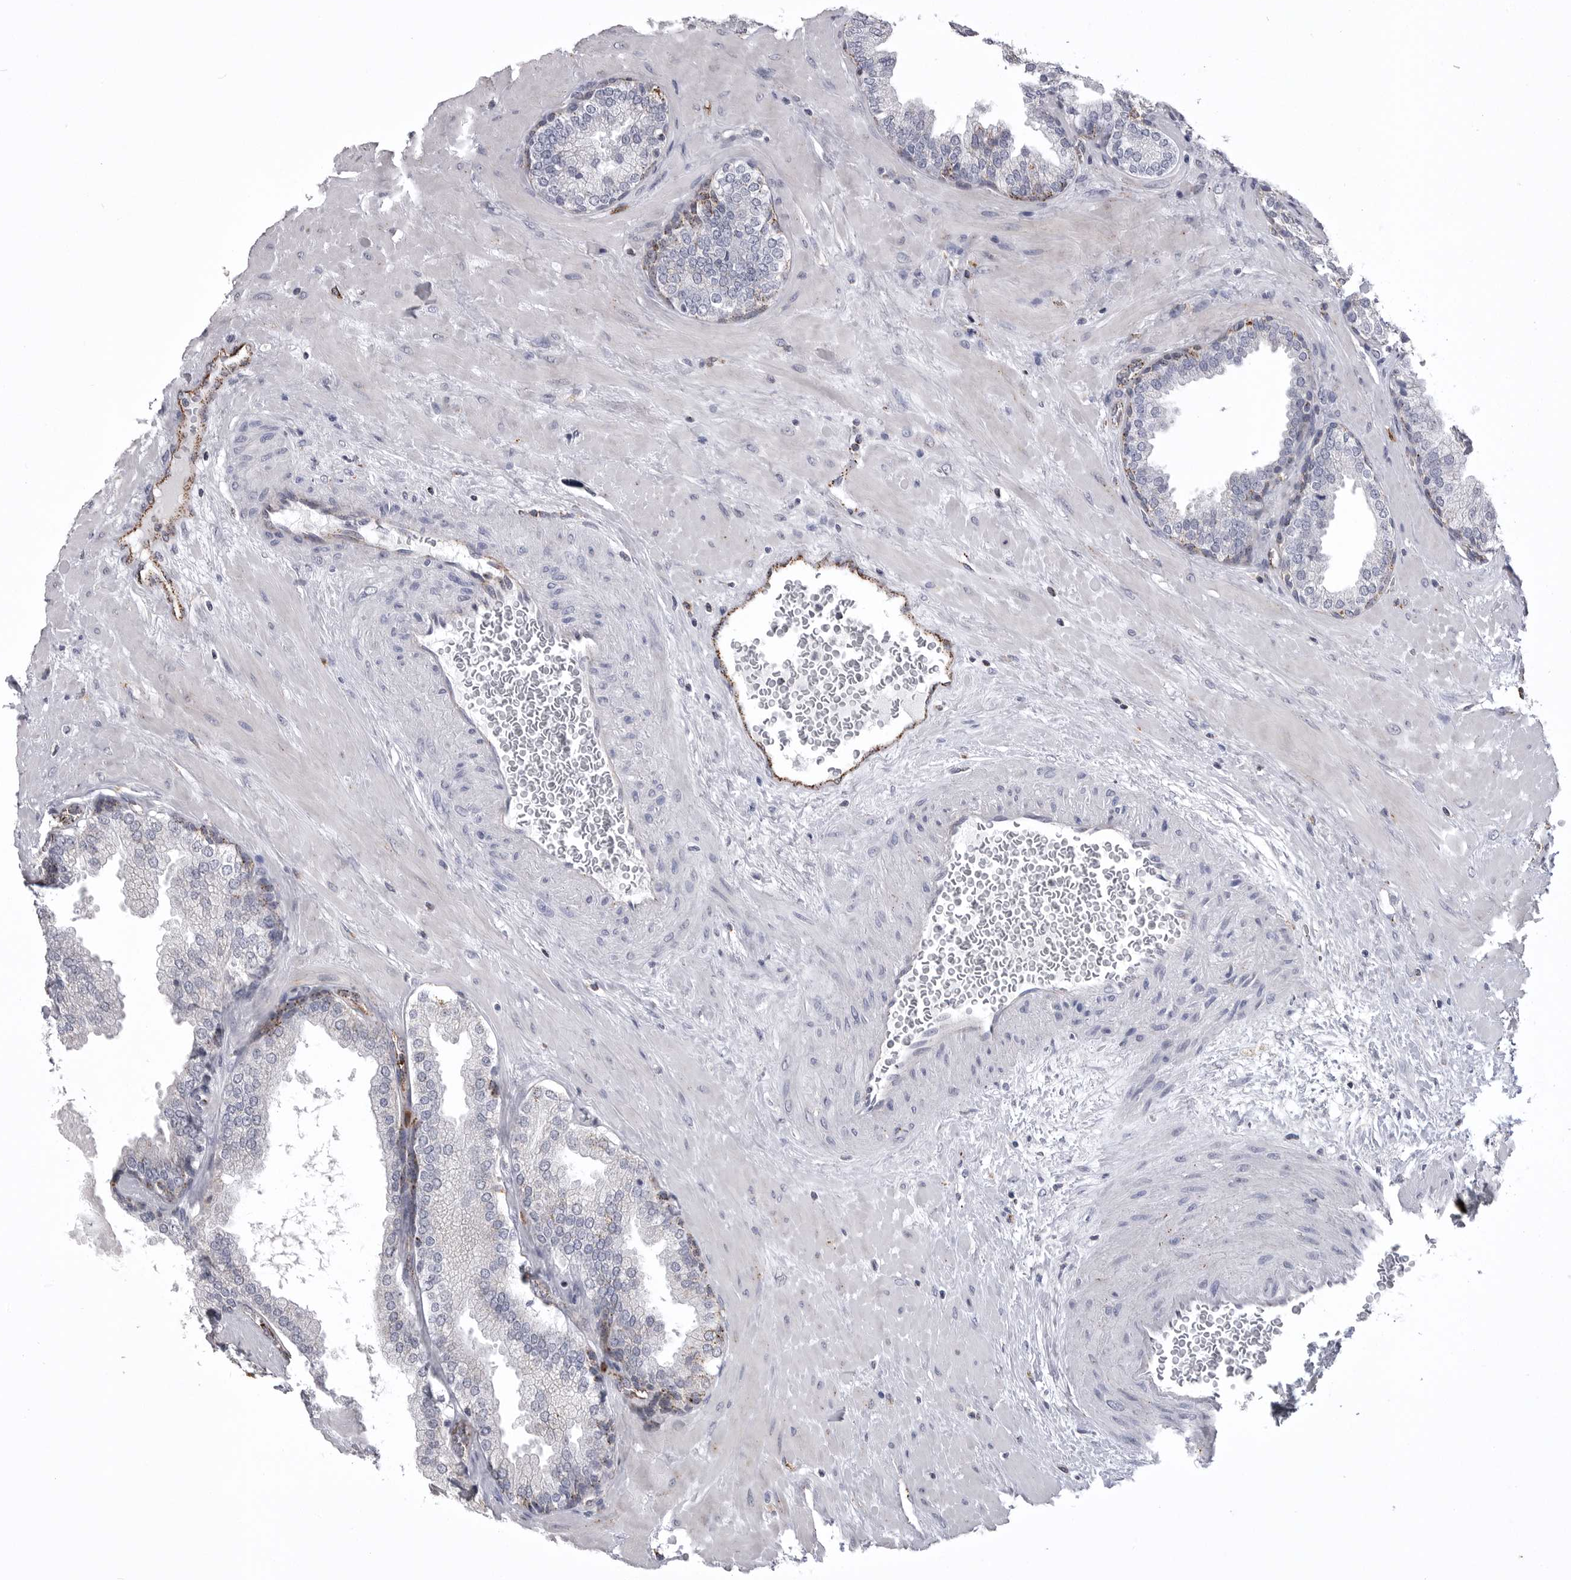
{"staining": {"intensity": "moderate", "quantity": "25%-75%", "location": "cytoplasmic/membranous"}, "tissue": "prostate", "cell_type": "Glandular cells", "image_type": "normal", "snomed": [{"axis": "morphology", "description": "Normal tissue, NOS"}, {"axis": "topography", "description": "Prostate"}], "caption": "Brown immunohistochemical staining in unremarkable prostate exhibits moderate cytoplasmic/membranous expression in about 25%-75% of glandular cells.", "gene": "PSPN", "patient": {"sex": "male", "age": 51}}